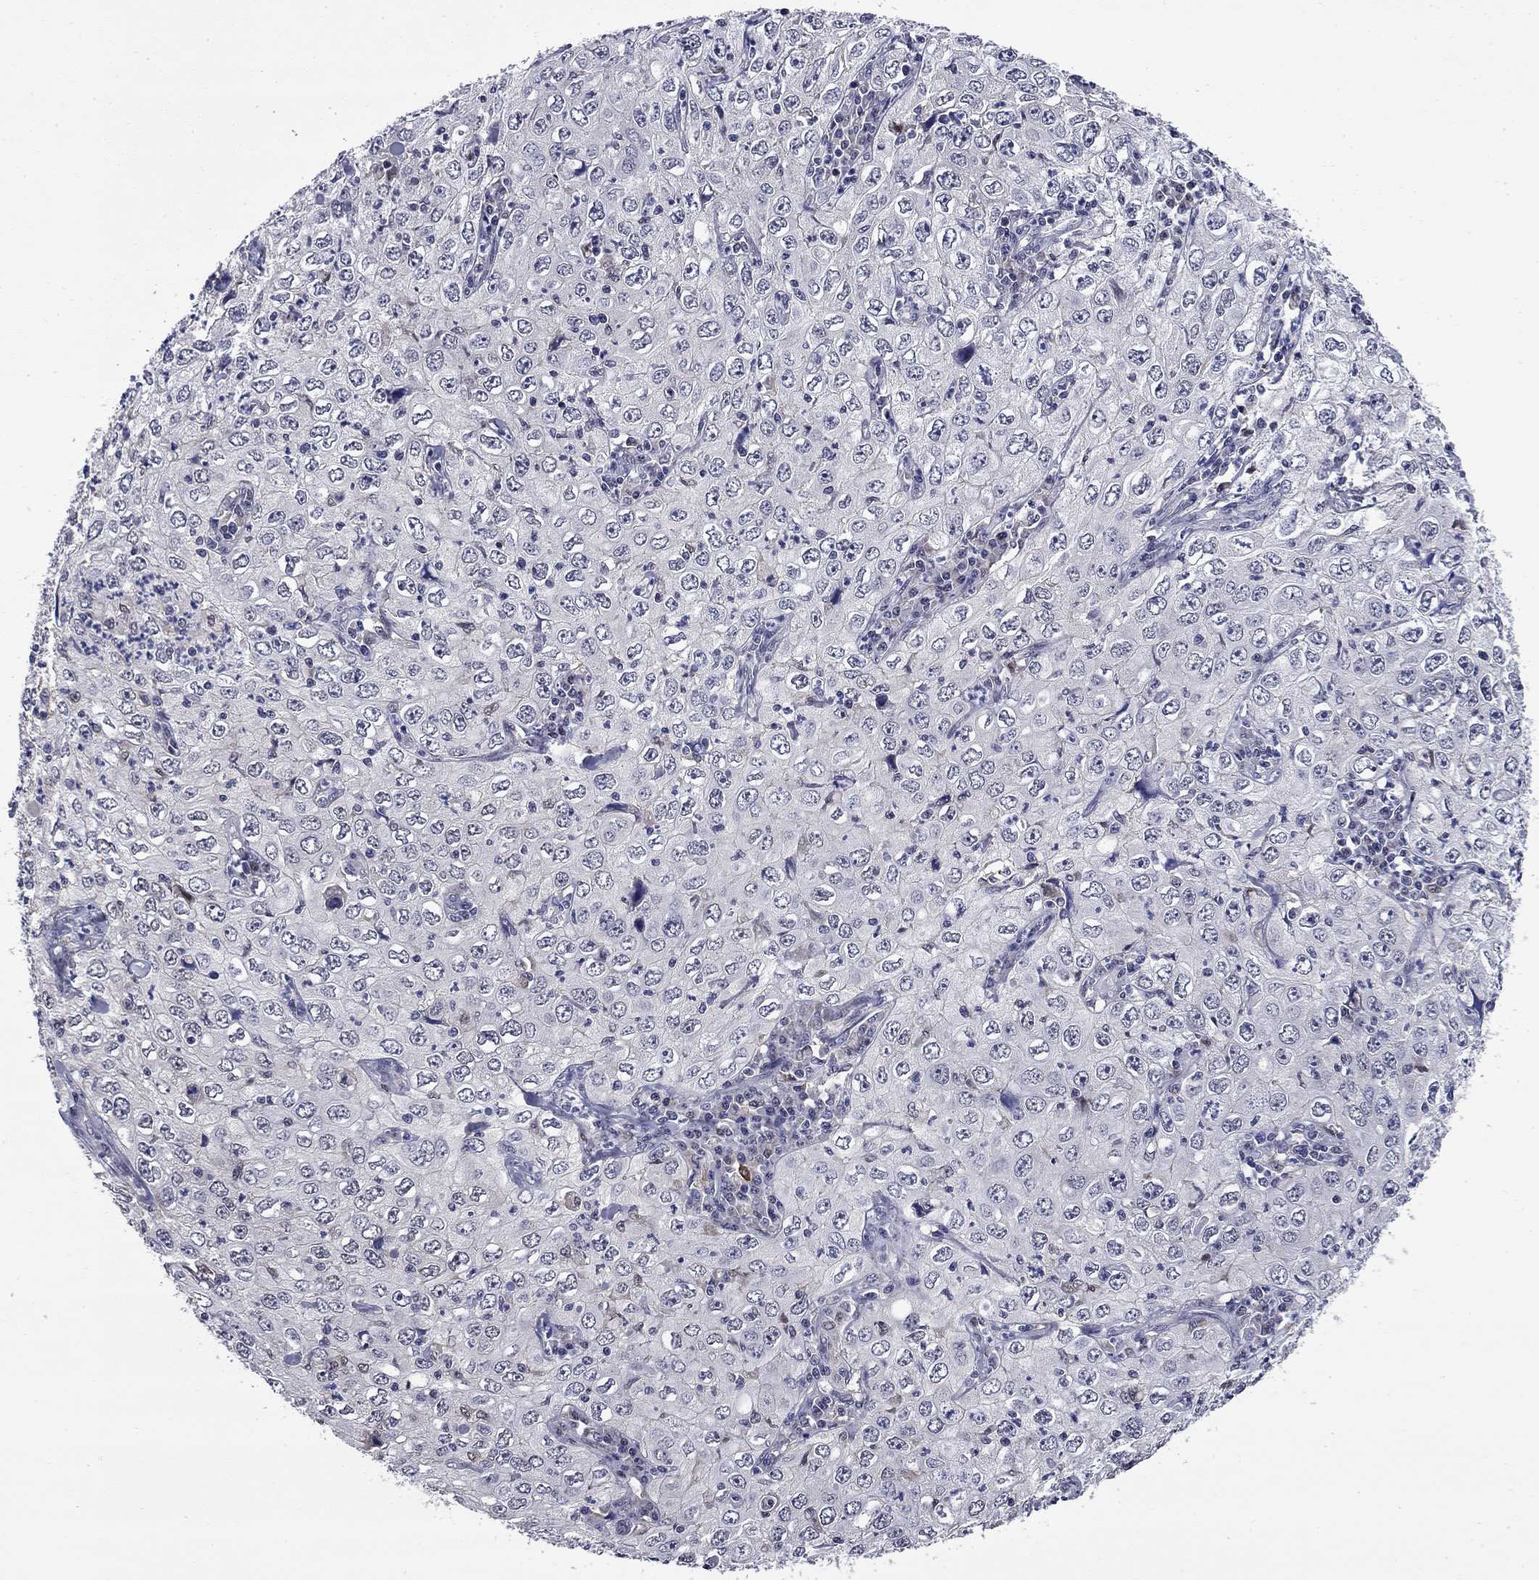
{"staining": {"intensity": "negative", "quantity": "none", "location": "none"}, "tissue": "cervical cancer", "cell_type": "Tumor cells", "image_type": "cancer", "snomed": [{"axis": "morphology", "description": "Squamous cell carcinoma, NOS"}, {"axis": "topography", "description": "Cervix"}], "caption": "The immunohistochemistry (IHC) photomicrograph has no significant staining in tumor cells of cervical squamous cell carcinoma tissue.", "gene": "HTR4", "patient": {"sex": "female", "age": 24}}